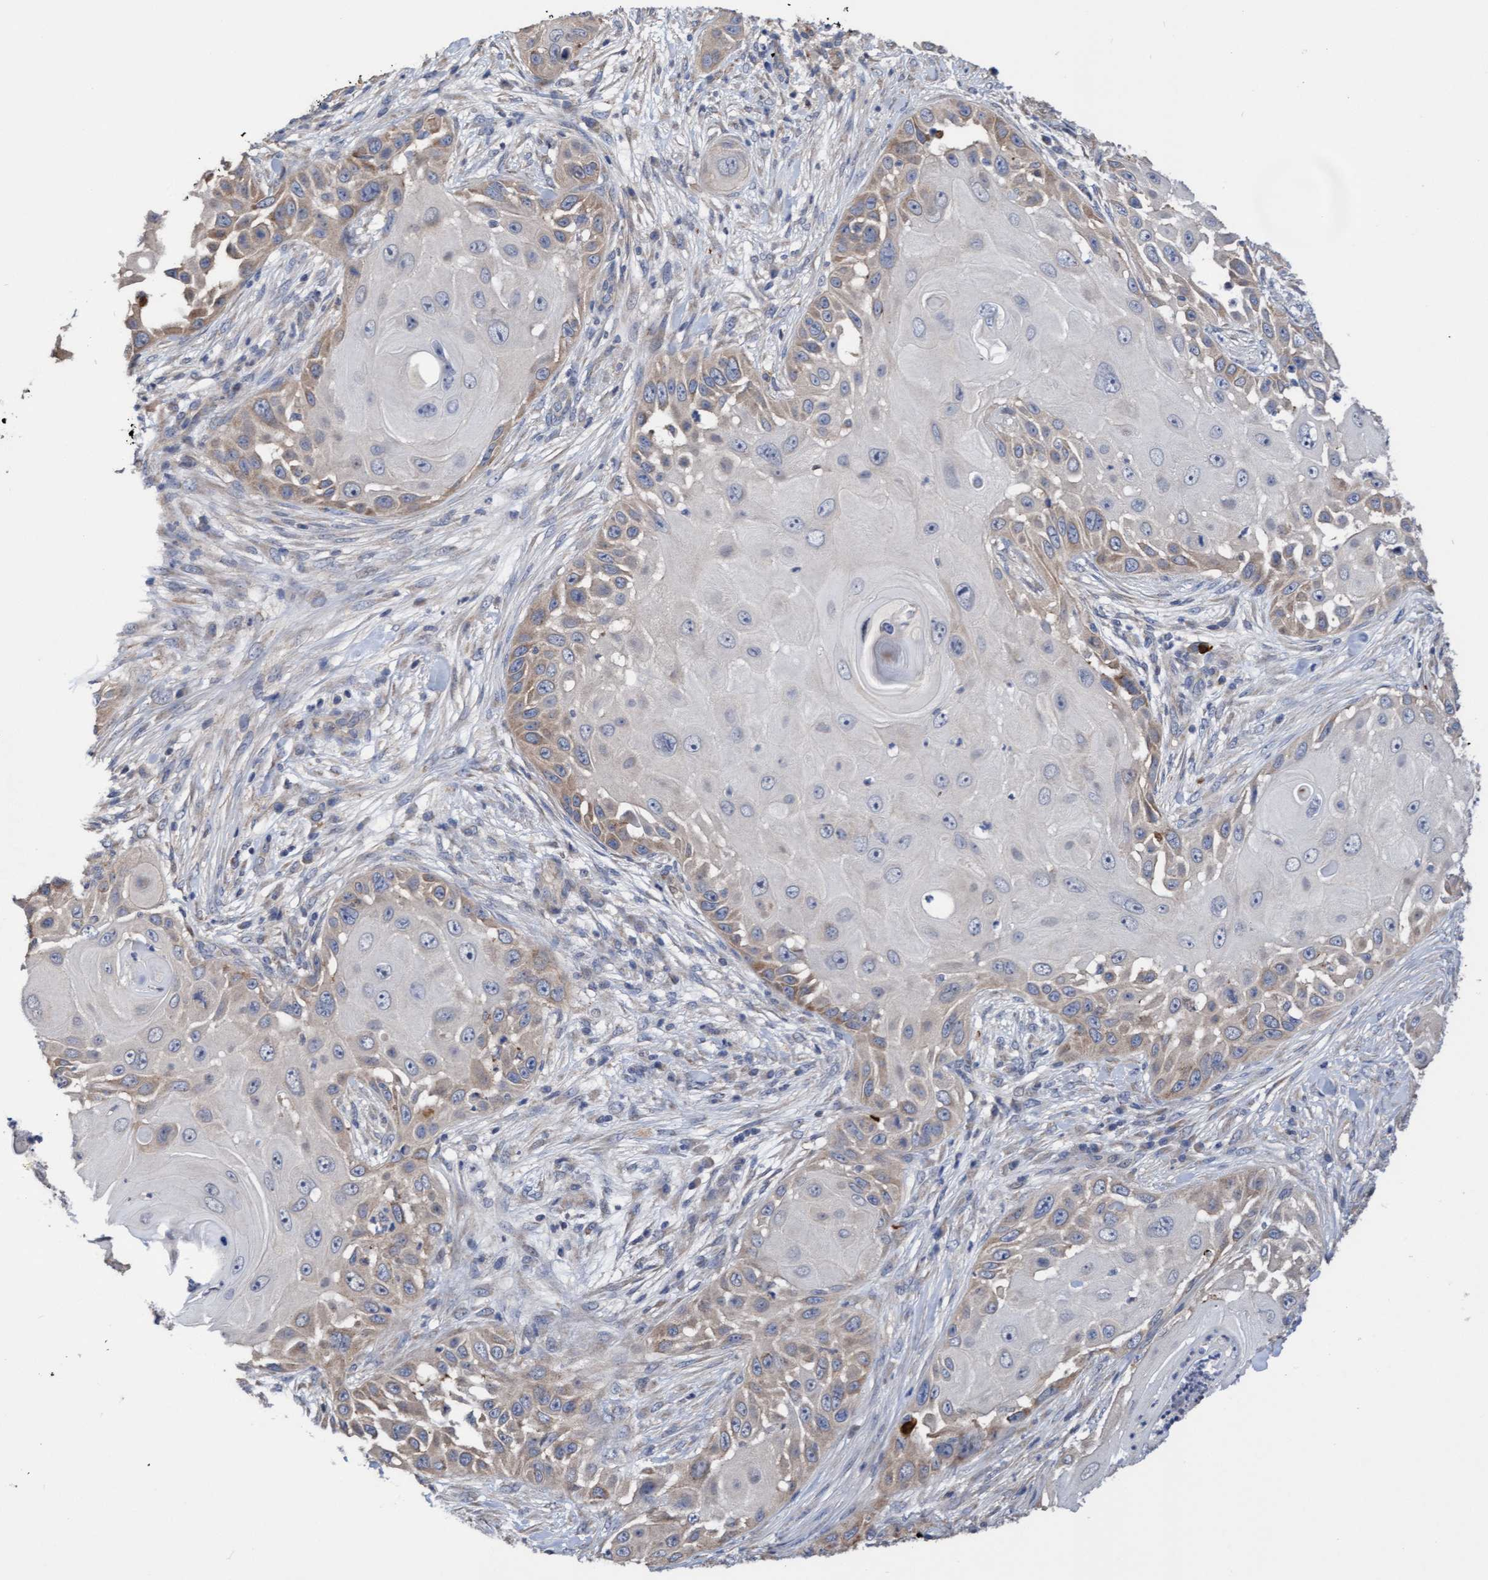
{"staining": {"intensity": "weak", "quantity": "25%-75%", "location": "cytoplasmic/membranous"}, "tissue": "skin cancer", "cell_type": "Tumor cells", "image_type": "cancer", "snomed": [{"axis": "morphology", "description": "Squamous cell carcinoma, NOS"}, {"axis": "topography", "description": "Skin"}], "caption": "High-power microscopy captured an immunohistochemistry histopathology image of squamous cell carcinoma (skin), revealing weak cytoplasmic/membranous staining in approximately 25%-75% of tumor cells. The staining was performed using DAB to visualize the protein expression in brown, while the nuclei were stained in blue with hematoxylin (Magnification: 20x).", "gene": "ITFG1", "patient": {"sex": "female", "age": 44}}